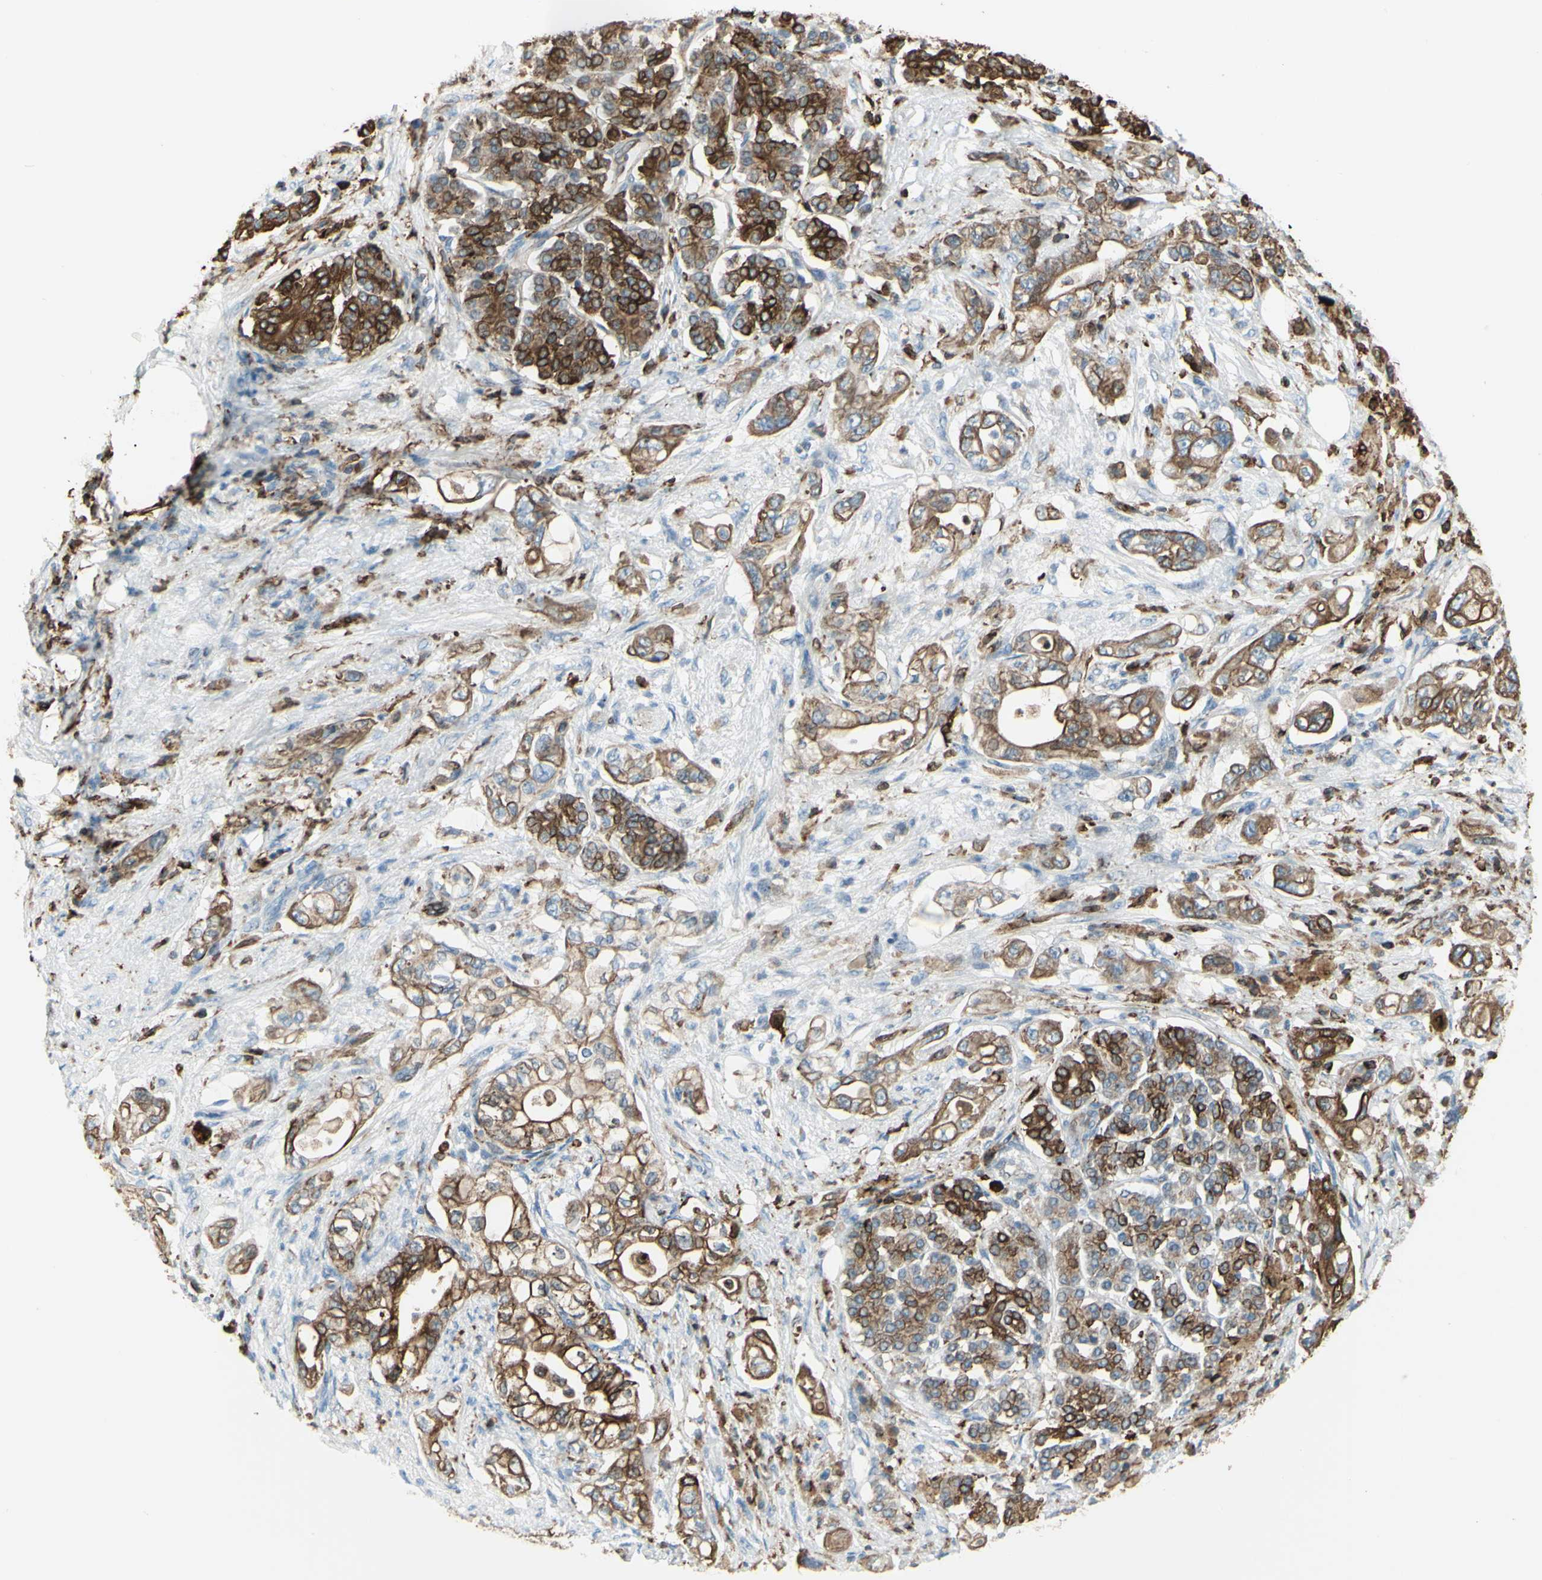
{"staining": {"intensity": "moderate", "quantity": ">75%", "location": "cytoplasmic/membranous"}, "tissue": "pancreatic cancer", "cell_type": "Tumor cells", "image_type": "cancer", "snomed": [{"axis": "morphology", "description": "Normal tissue, NOS"}, {"axis": "topography", "description": "Pancreas"}], "caption": "DAB immunohistochemical staining of human pancreatic cancer shows moderate cytoplasmic/membranous protein staining in about >75% of tumor cells. The protein of interest is stained brown, and the nuclei are stained in blue (DAB IHC with brightfield microscopy, high magnification).", "gene": "CD74", "patient": {"sex": "male", "age": 42}}